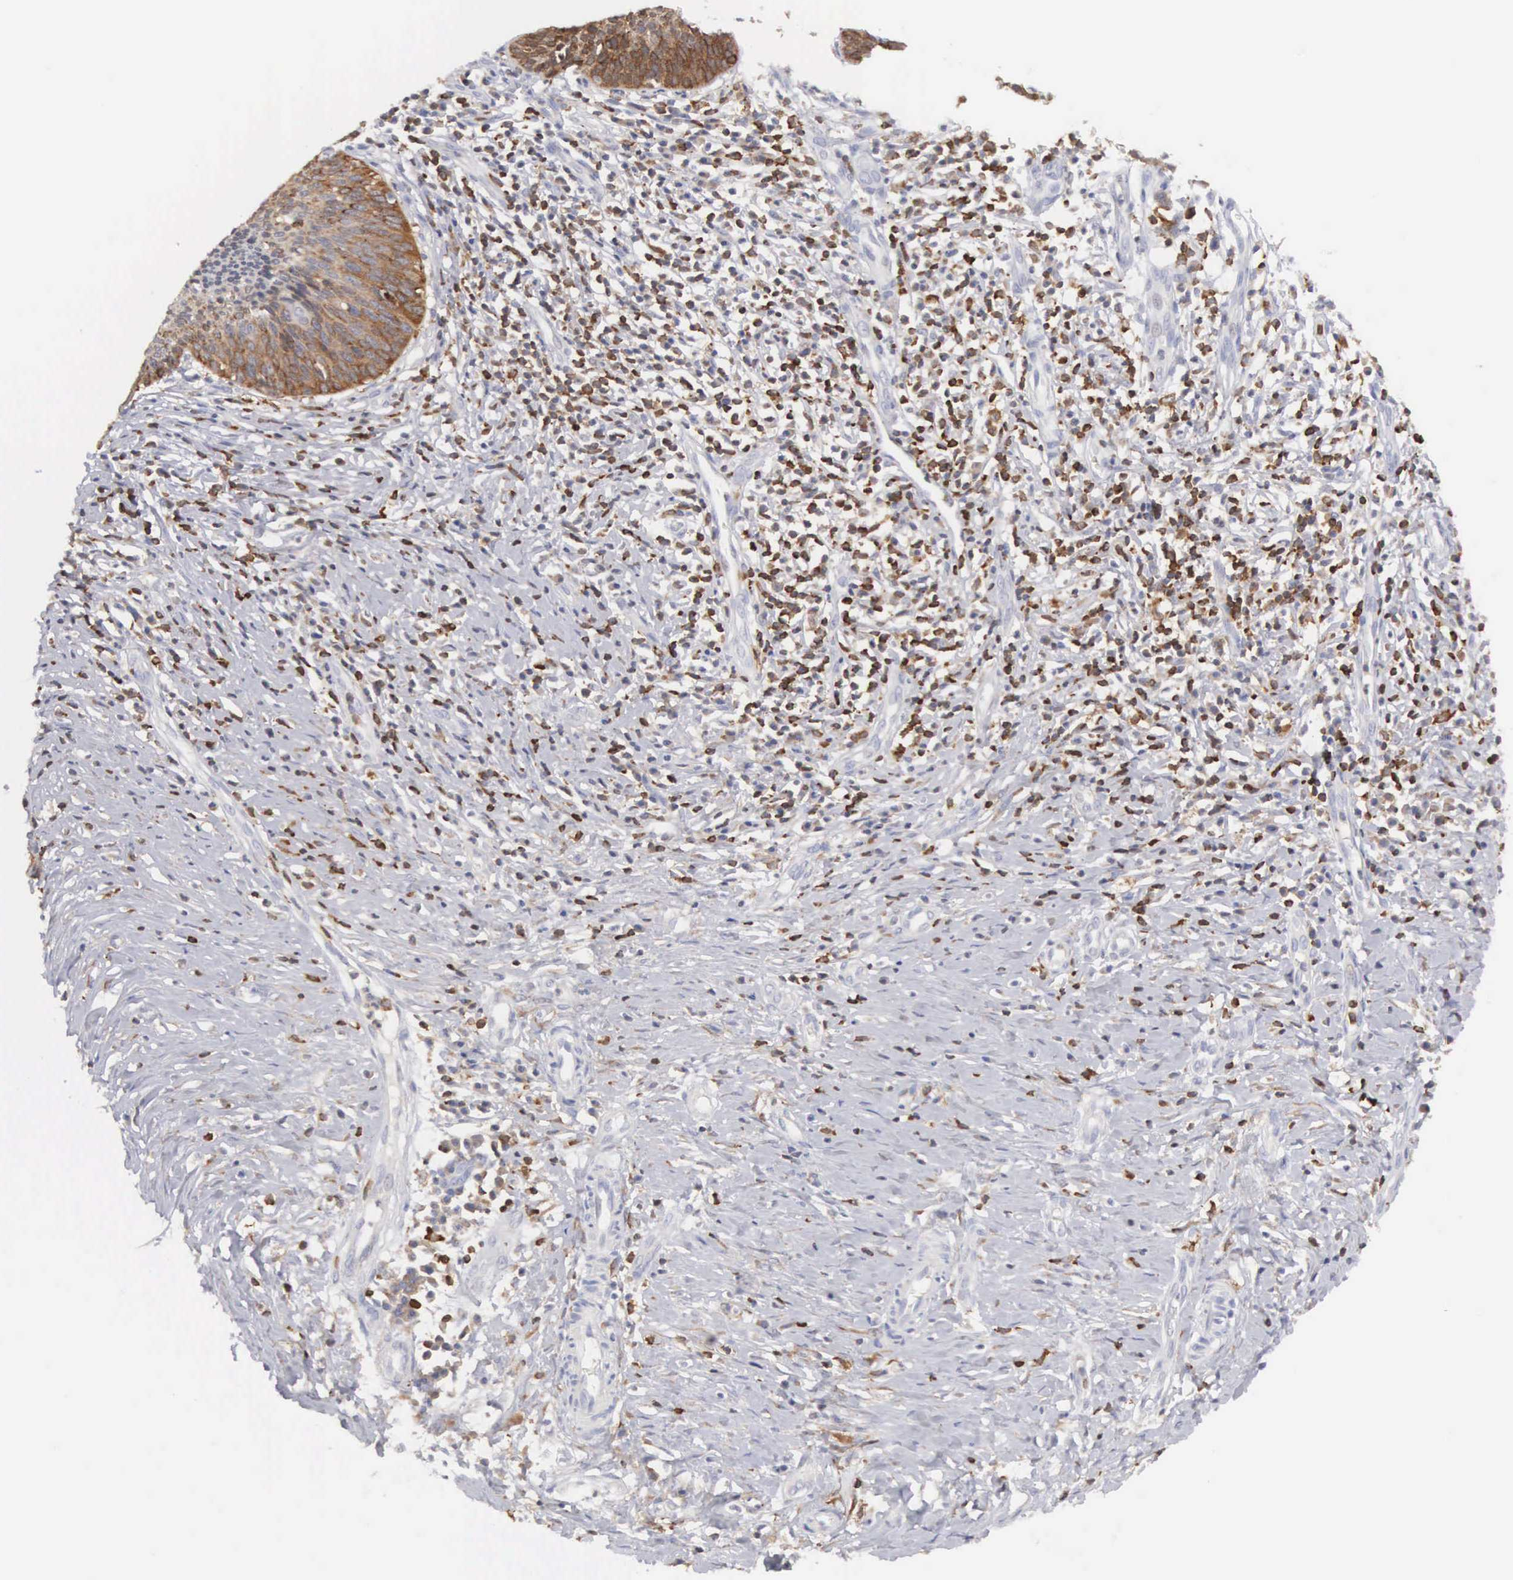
{"staining": {"intensity": "strong", "quantity": ">75%", "location": "cytoplasmic/membranous"}, "tissue": "cervical cancer", "cell_type": "Tumor cells", "image_type": "cancer", "snomed": [{"axis": "morphology", "description": "Squamous cell carcinoma, NOS"}, {"axis": "topography", "description": "Cervix"}], "caption": "Tumor cells display strong cytoplasmic/membranous expression in approximately >75% of cells in cervical squamous cell carcinoma.", "gene": "SH3BP1", "patient": {"sex": "female", "age": 41}}